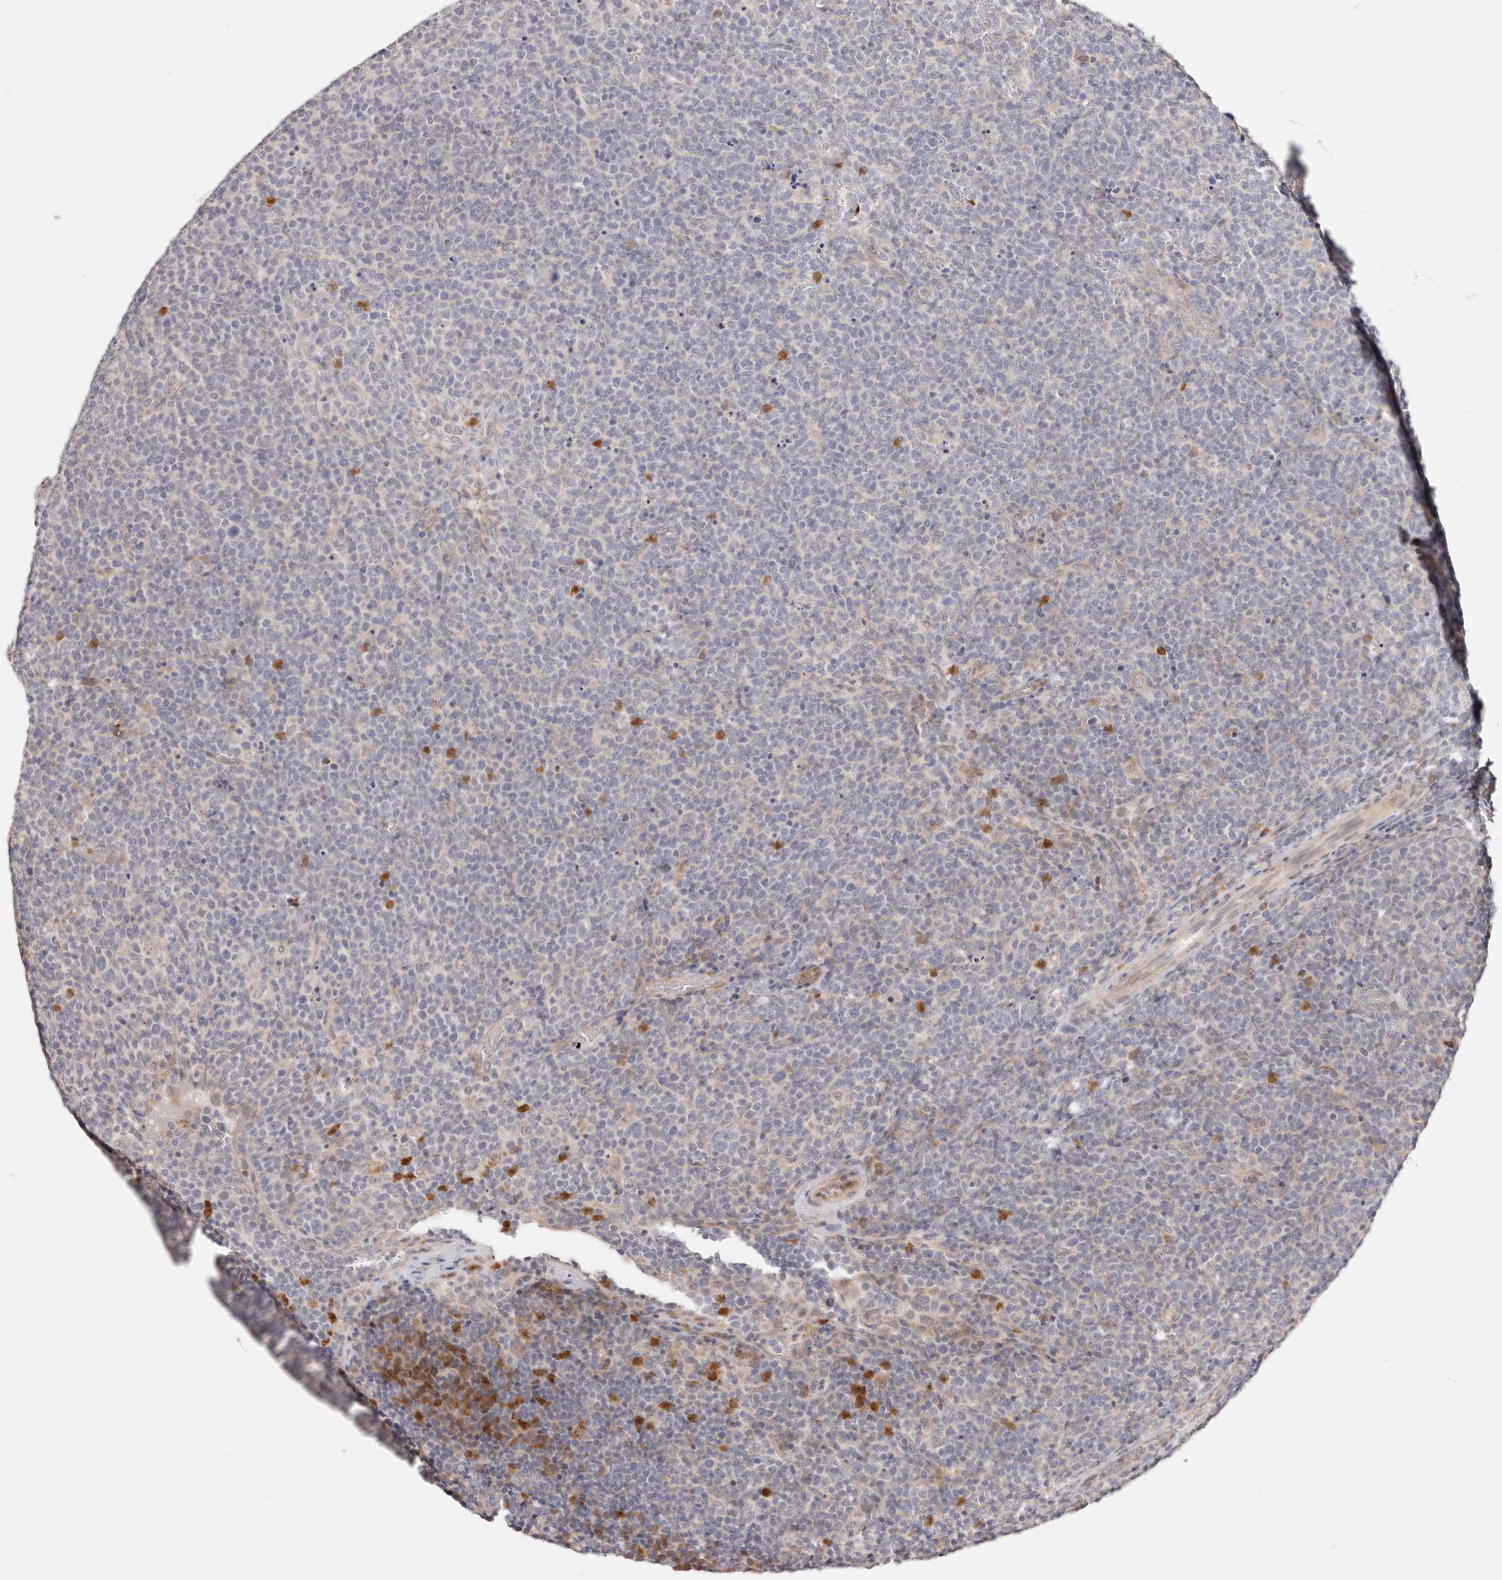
{"staining": {"intensity": "negative", "quantity": "none", "location": "none"}, "tissue": "lymphoma", "cell_type": "Tumor cells", "image_type": "cancer", "snomed": [{"axis": "morphology", "description": "Malignant lymphoma, non-Hodgkin's type, High grade"}, {"axis": "topography", "description": "Lymph node"}], "caption": "A high-resolution histopathology image shows immunohistochemistry (IHC) staining of malignant lymphoma, non-Hodgkin's type (high-grade), which exhibits no significant expression in tumor cells.", "gene": "BCL2L15", "patient": {"sex": "male", "age": 61}}